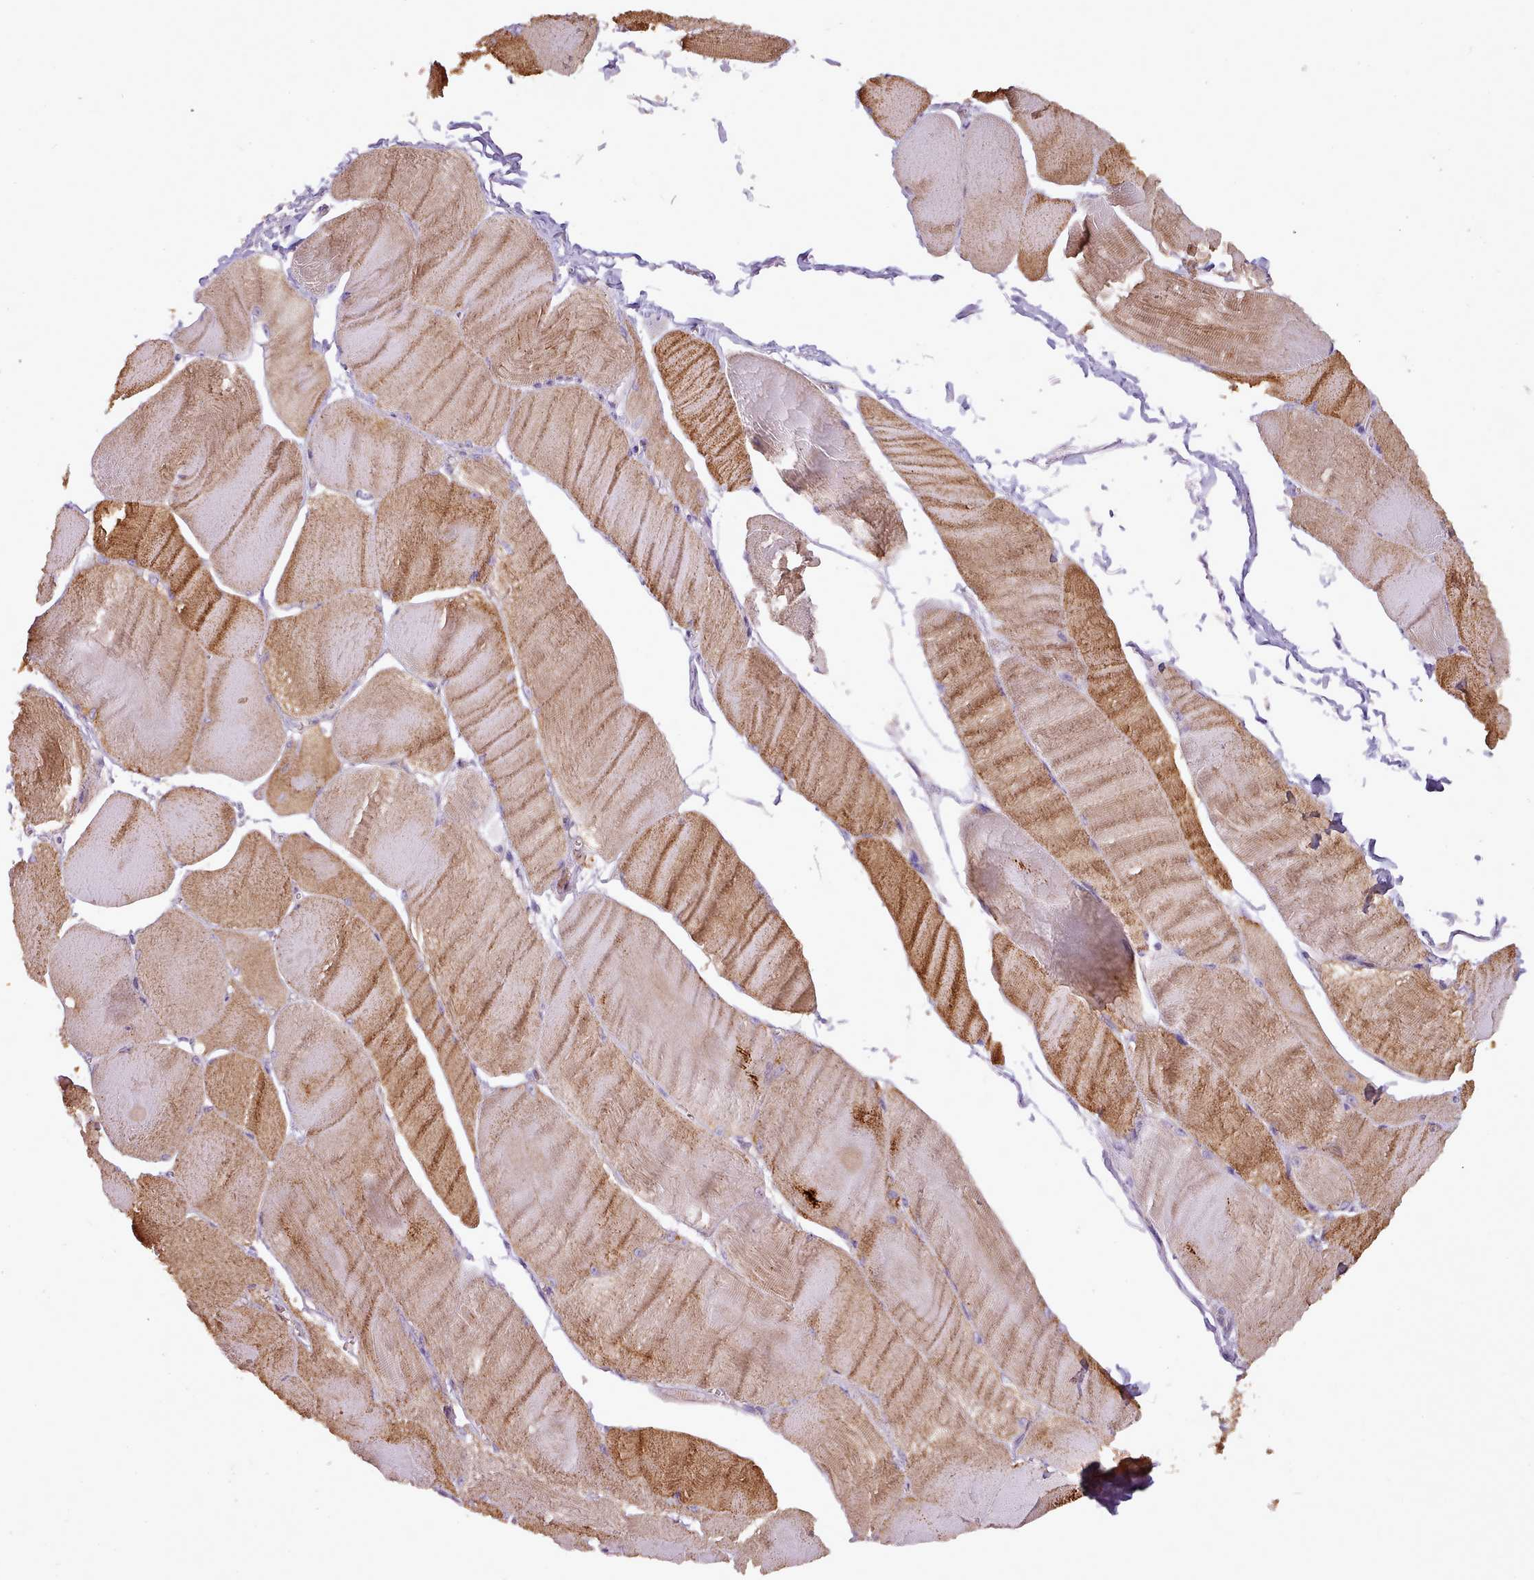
{"staining": {"intensity": "strong", "quantity": "25%-75%", "location": "cytoplasmic/membranous"}, "tissue": "skeletal muscle", "cell_type": "Myocytes", "image_type": "normal", "snomed": [{"axis": "morphology", "description": "Normal tissue, NOS"}, {"axis": "morphology", "description": "Basal cell carcinoma"}, {"axis": "topography", "description": "Skeletal muscle"}], "caption": "Immunohistochemistry (IHC) staining of benign skeletal muscle, which demonstrates high levels of strong cytoplasmic/membranous expression in about 25%-75% of myocytes indicating strong cytoplasmic/membranous protein staining. The staining was performed using DAB (3,3'-diaminobenzidine) (brown) for protein detection and nuclei were counterstained in hematoxylin (blue).", "gene": "NTN4", "patient": {"sex": "female", "age": 64}}